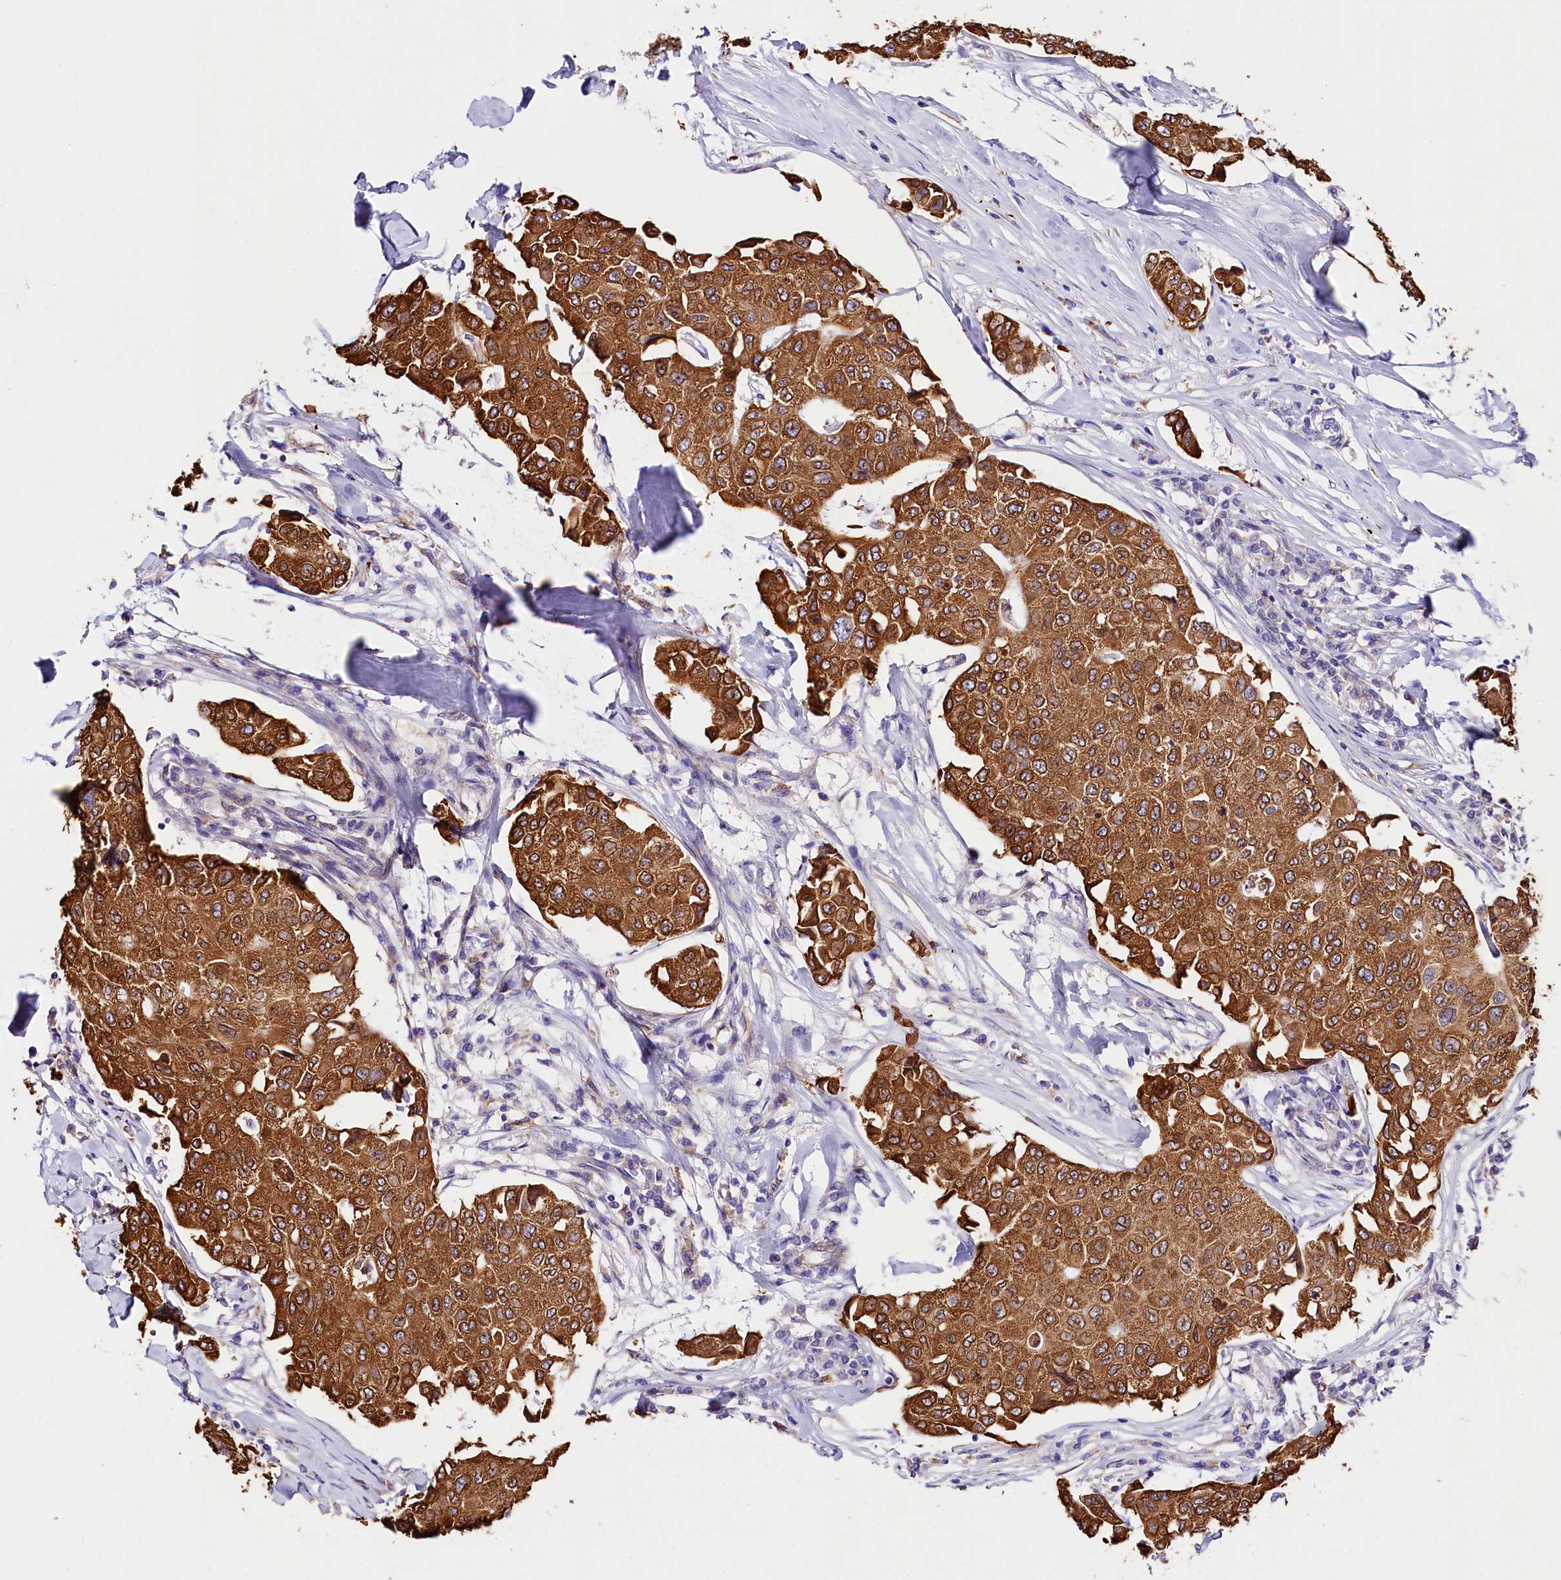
{"staining": {"intensity": "moderate", "quantity": ">75%", "location": "cytoplasmic/membranous"}, "tissue": "breast cancer", "cell_type": "Tumor cells", "image_type": "cancer", "snomed": [{"axis": "morphology", "description": "Duct carcinoma"}, {"axis": "topography", "description": "Breast"}], "caption": "Immunohistochemical staining of human breast cancer displays medium levels of moderate cytoplasmic/membranous staining in about >75% of tumor cells.", "gene": "ITGA1", "patient": {"sex": "female", "age": 80}}